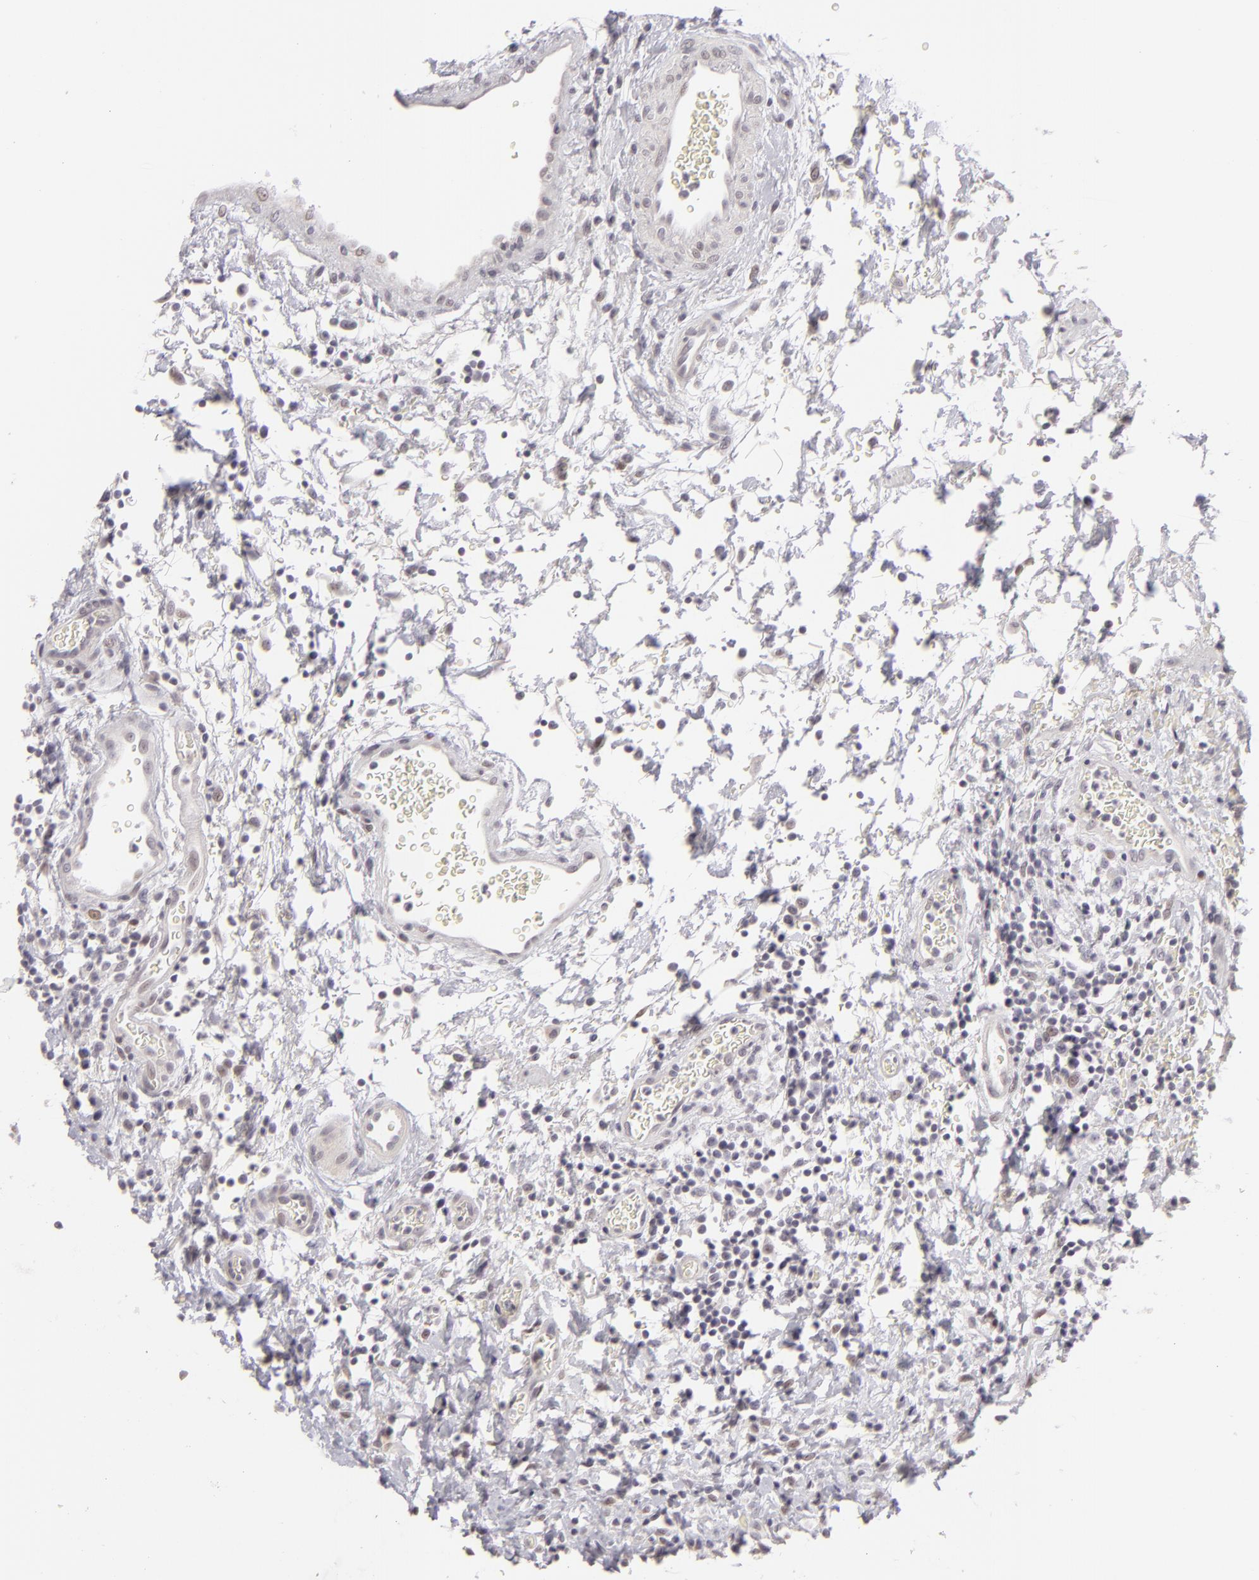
{"staining": {"intensity": "weak", "quantity": "25%-75%", "location": "nuclear"}, "tissue": "urinary bladder", "cell_type": "Urothelial cells", "image_type": "normal", "snomed": [{"axis": "morphology", "description": "Normal tissue, NOS"}, {"axis": "topography", "description": "Urinary bladder"}], "caption": "Immunohistochemical staining of normal human urinary bladder reveals low levels of weak nuclear staining in approximately 25%-75% of urothelial cells. (Brightfield microscopy of DAB IHC at high magnification).", "gene": "SIX1", "patient": {"sex": "male", "age": 51}}